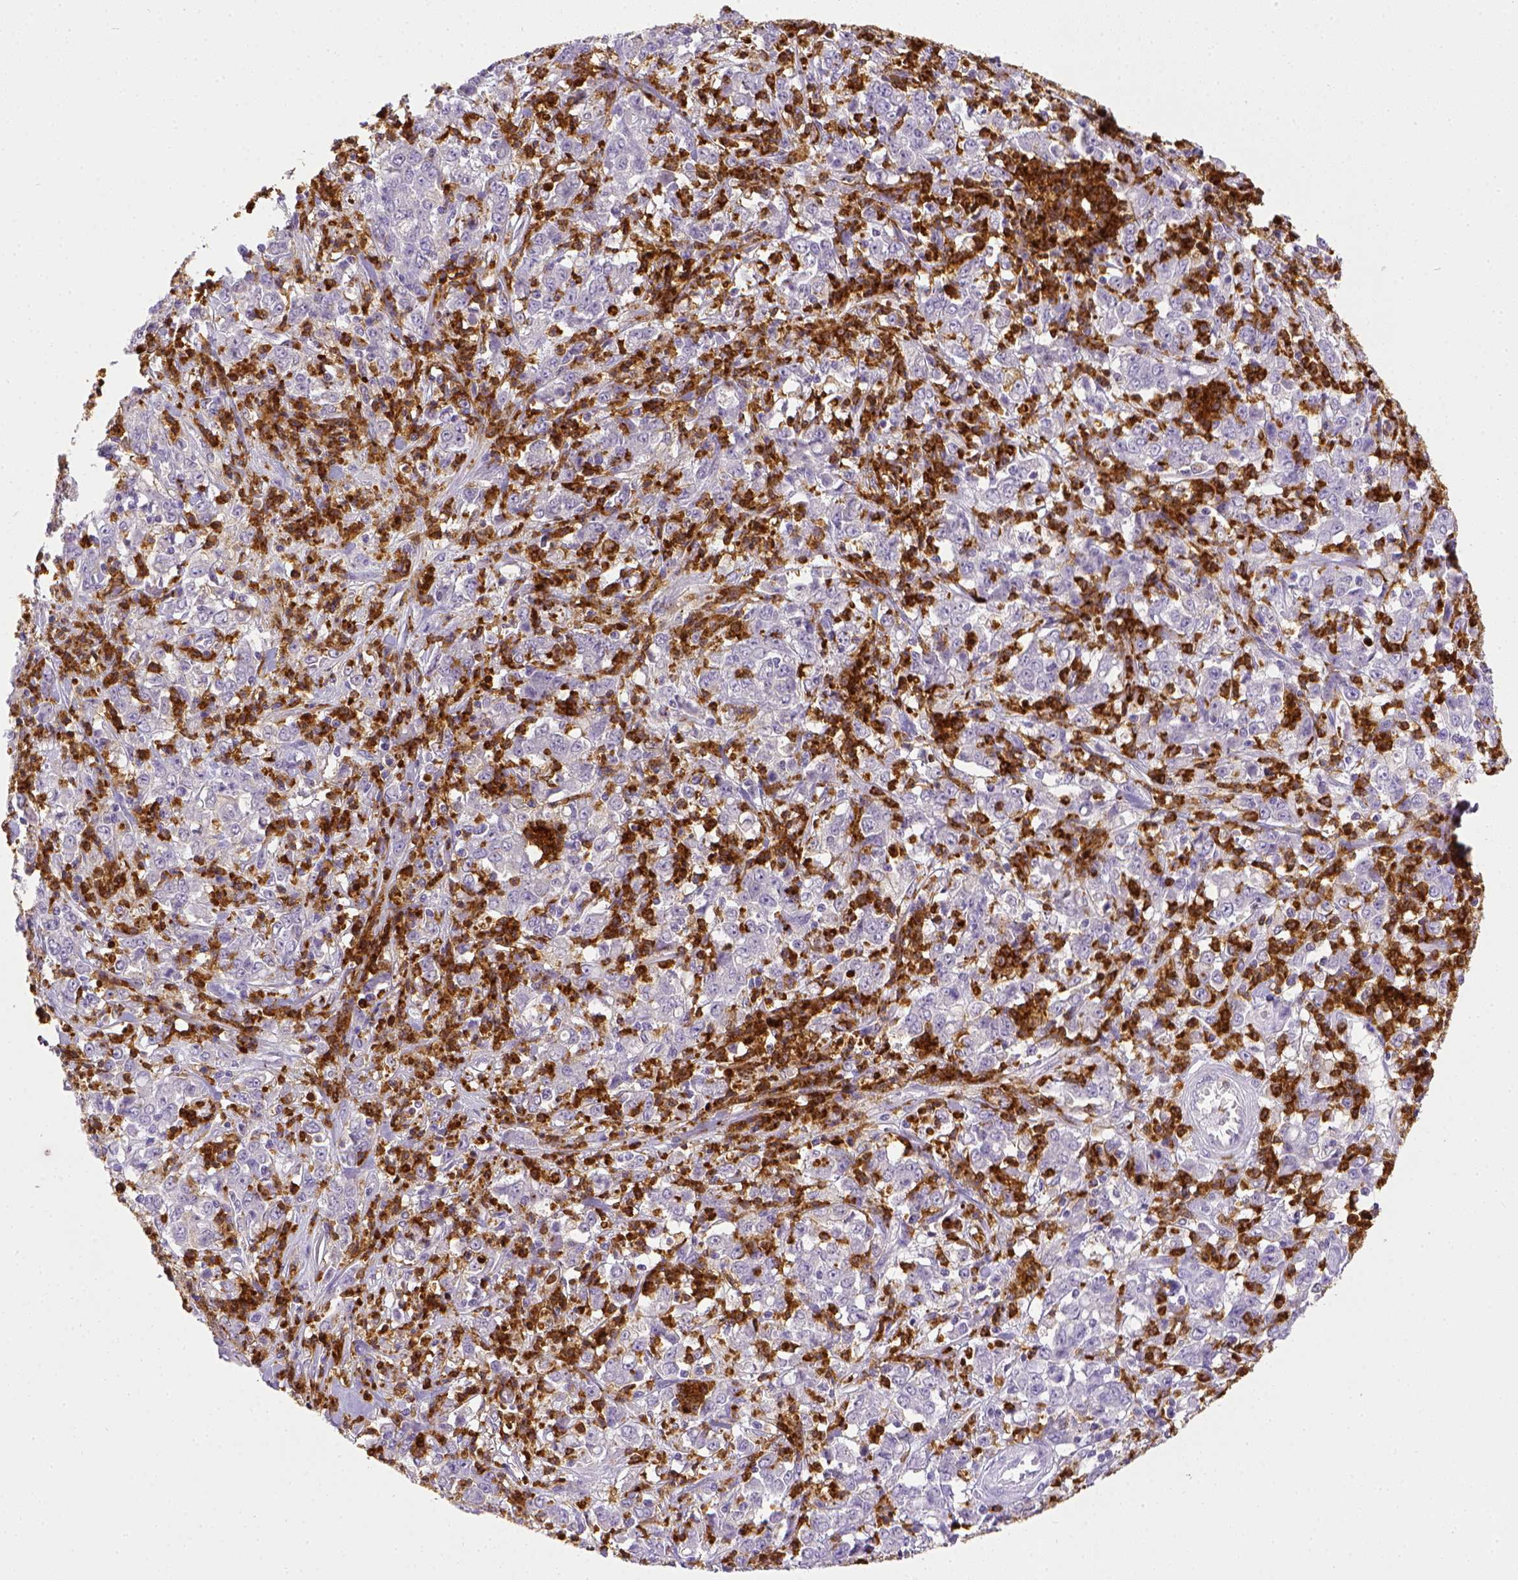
{"staining": {"intensity": "negative", "quantity": "none", "location": "none"}, "tissue": "stomach cancer", "cell_type": "Tumor cells", "image_type": "cancer", "snomed": [{"axis": "morphology", "description": "Adenocarcinoma, NOS"}, {"axis": "topography", "description": "Stomach, lower"}], "caption": "High magnification brightfield microscopy of stomach cancer stained with DAB (3,3'-diaminobenzidine) (brown) and counterstained with hematoxylin (blue): tumor cells show no significant positivity. (Stains: DAB (3,3'-diaminobenzidine) IHC with hematoxylin counter stain, Microscopy: brightfield microscopy at high magnification).", "gene": "ITGAM", "patient": {"sex": "female", "age": 71}}